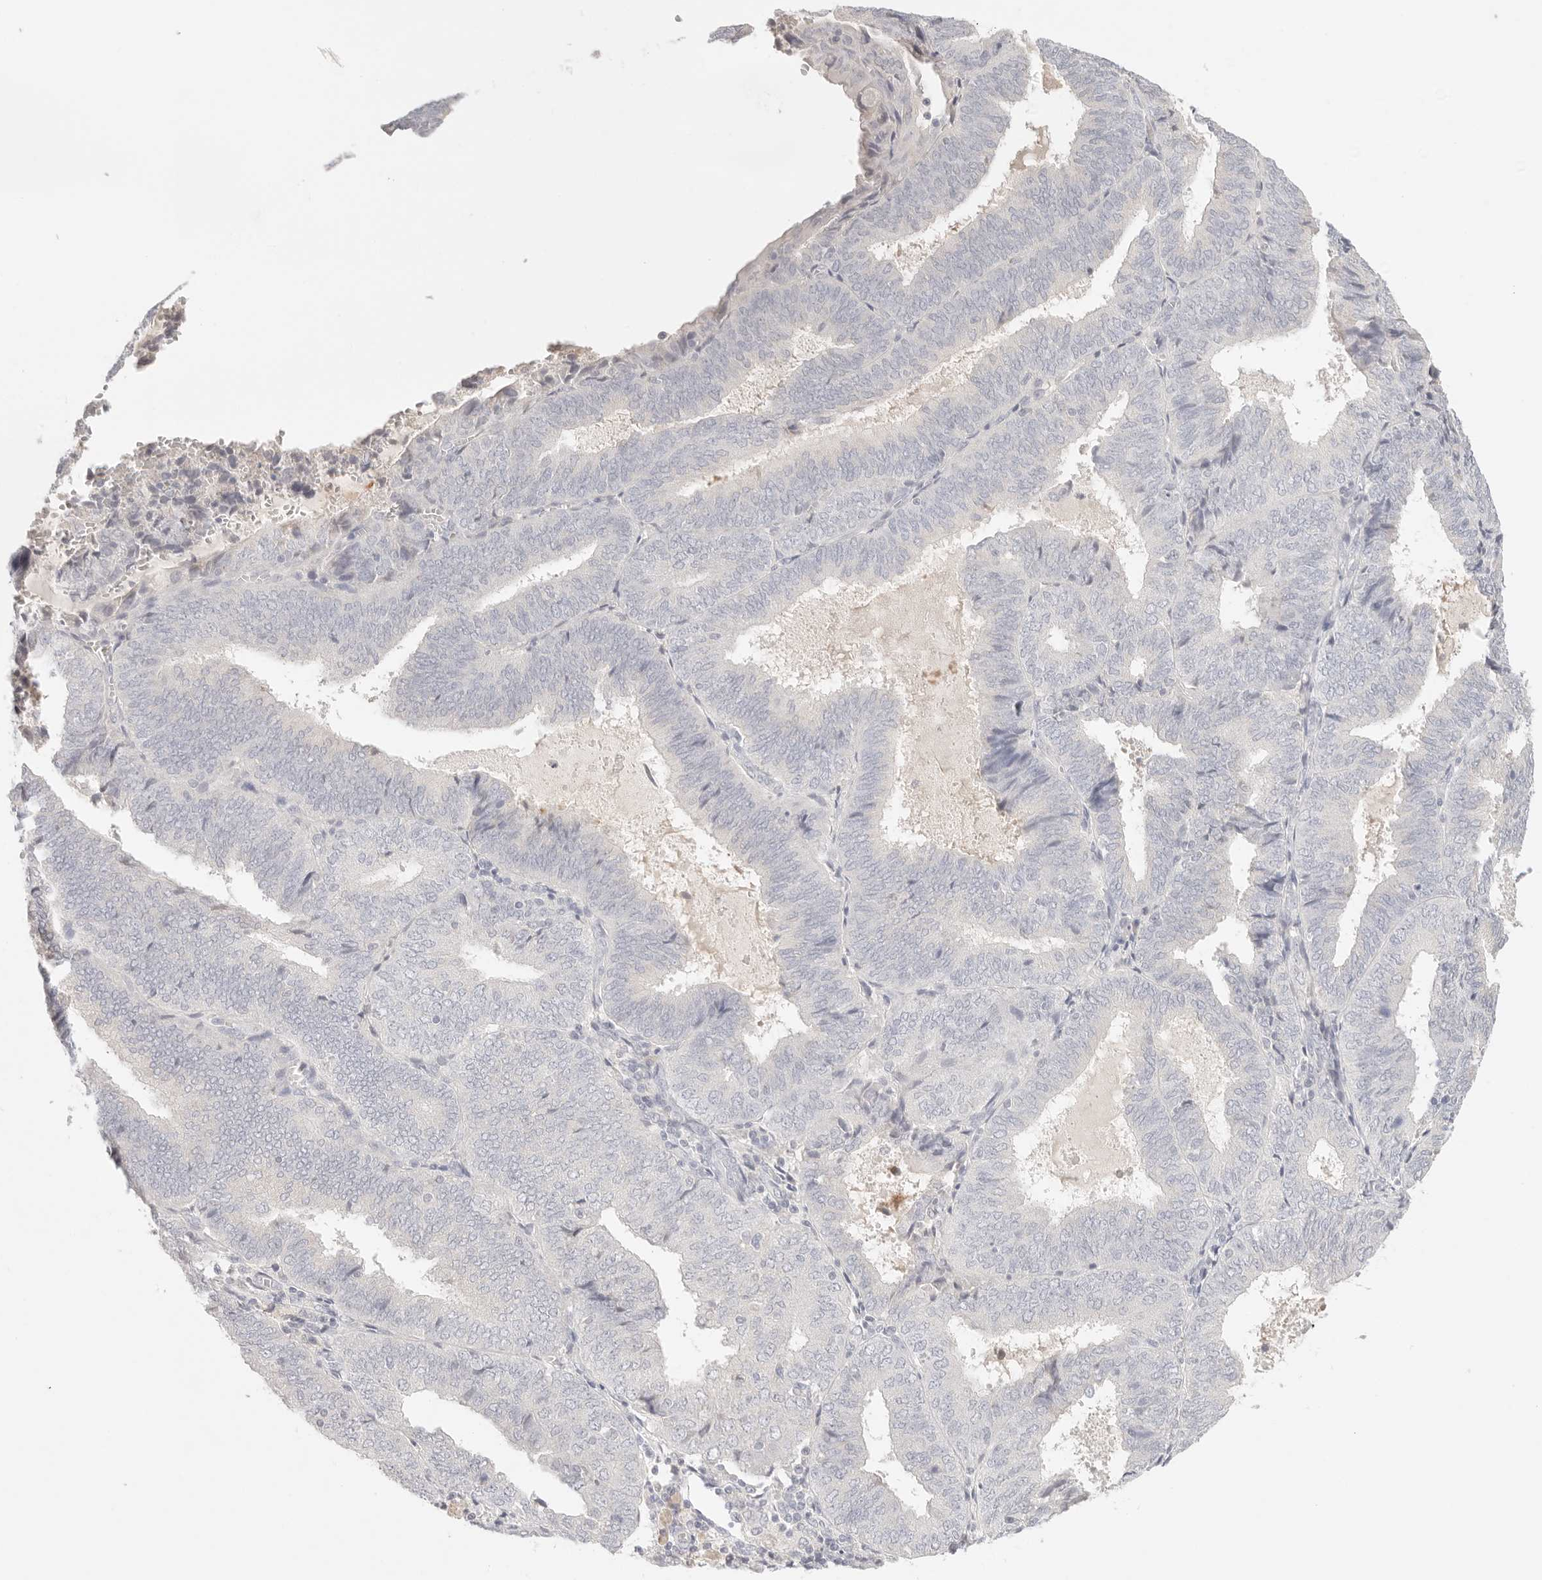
{"staining": {"intensity": "negative", "quantity": "none", "location": "none"}, "tissue": "endometrial cancer", "cell_type": "Tumor cells", "image_type": "cancer", "snomed": [{"axis": "morphology", "description": "Adenocarcinoma, NOS"}, {"axis": "topography", "description": "Endometrium"}], "caption": "DAB immunohistochemical staining of endometrial cancer exhibits no significant positivity in tumor cells.", "gene": "SPHK1", "patient": {"sex": "female", "age": 81}}